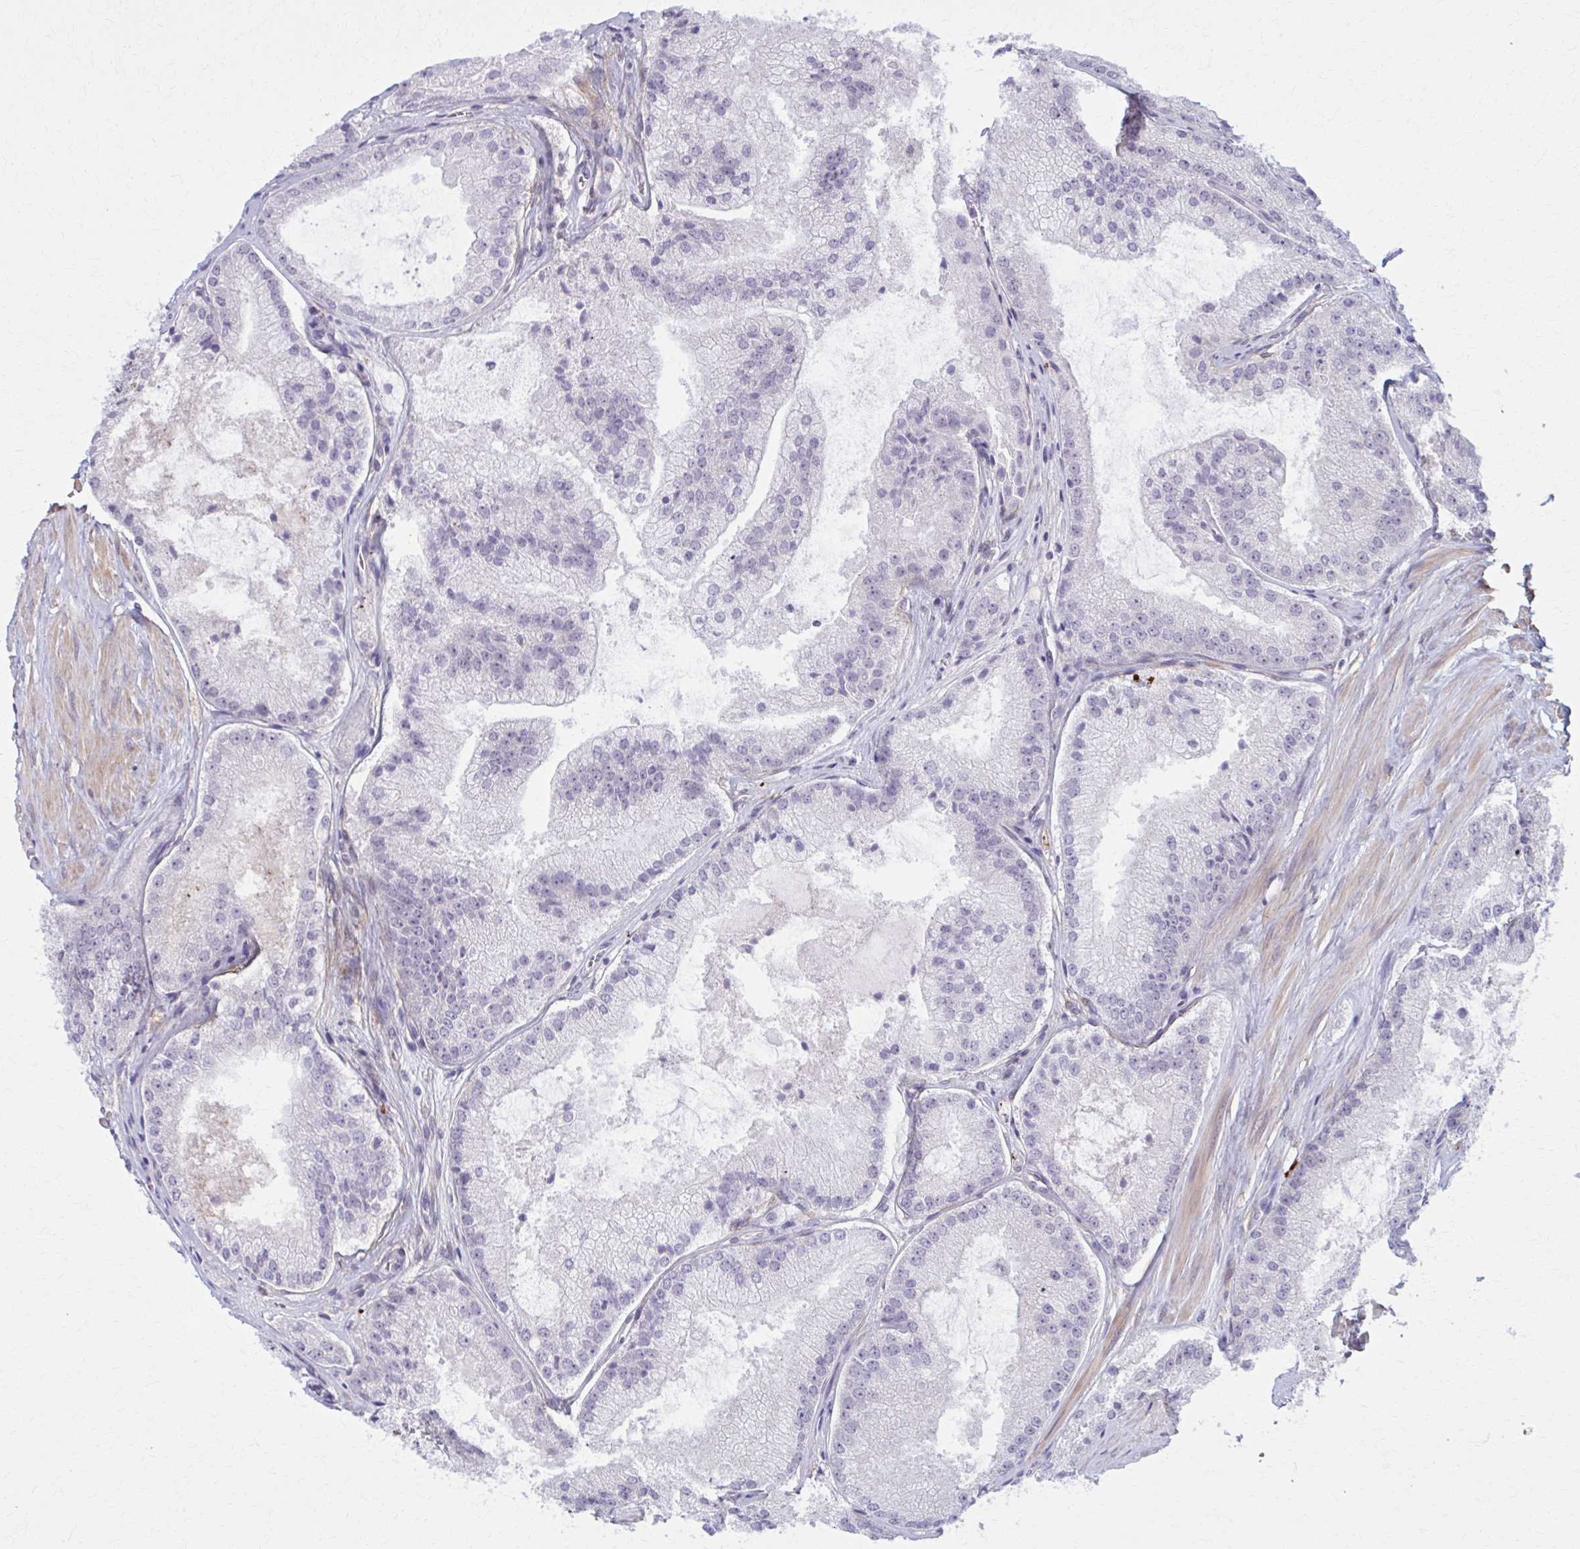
{"staining": {"intensity": "negative", "quantity": "none", "location": "none"}, "tissue": "prostate cancer", "cell_type": "Tumor cells", "image_type": "cancer", "snomed": [{"axis": "morphology", "description": "Adenocarcinoma, High grade"}, {"axis": "topography", "description": "Prostate"}], "caption": "Immunohistochemistry image of neoplastic tissue: high-grade adenocarcinoma (prostate) stained with DAB (3,3'-diaminobenzidine) shows no significant protein positivity in tumor cells.", "gene": "NUMBL", "patient": {"sex": "male", "age": 73}}